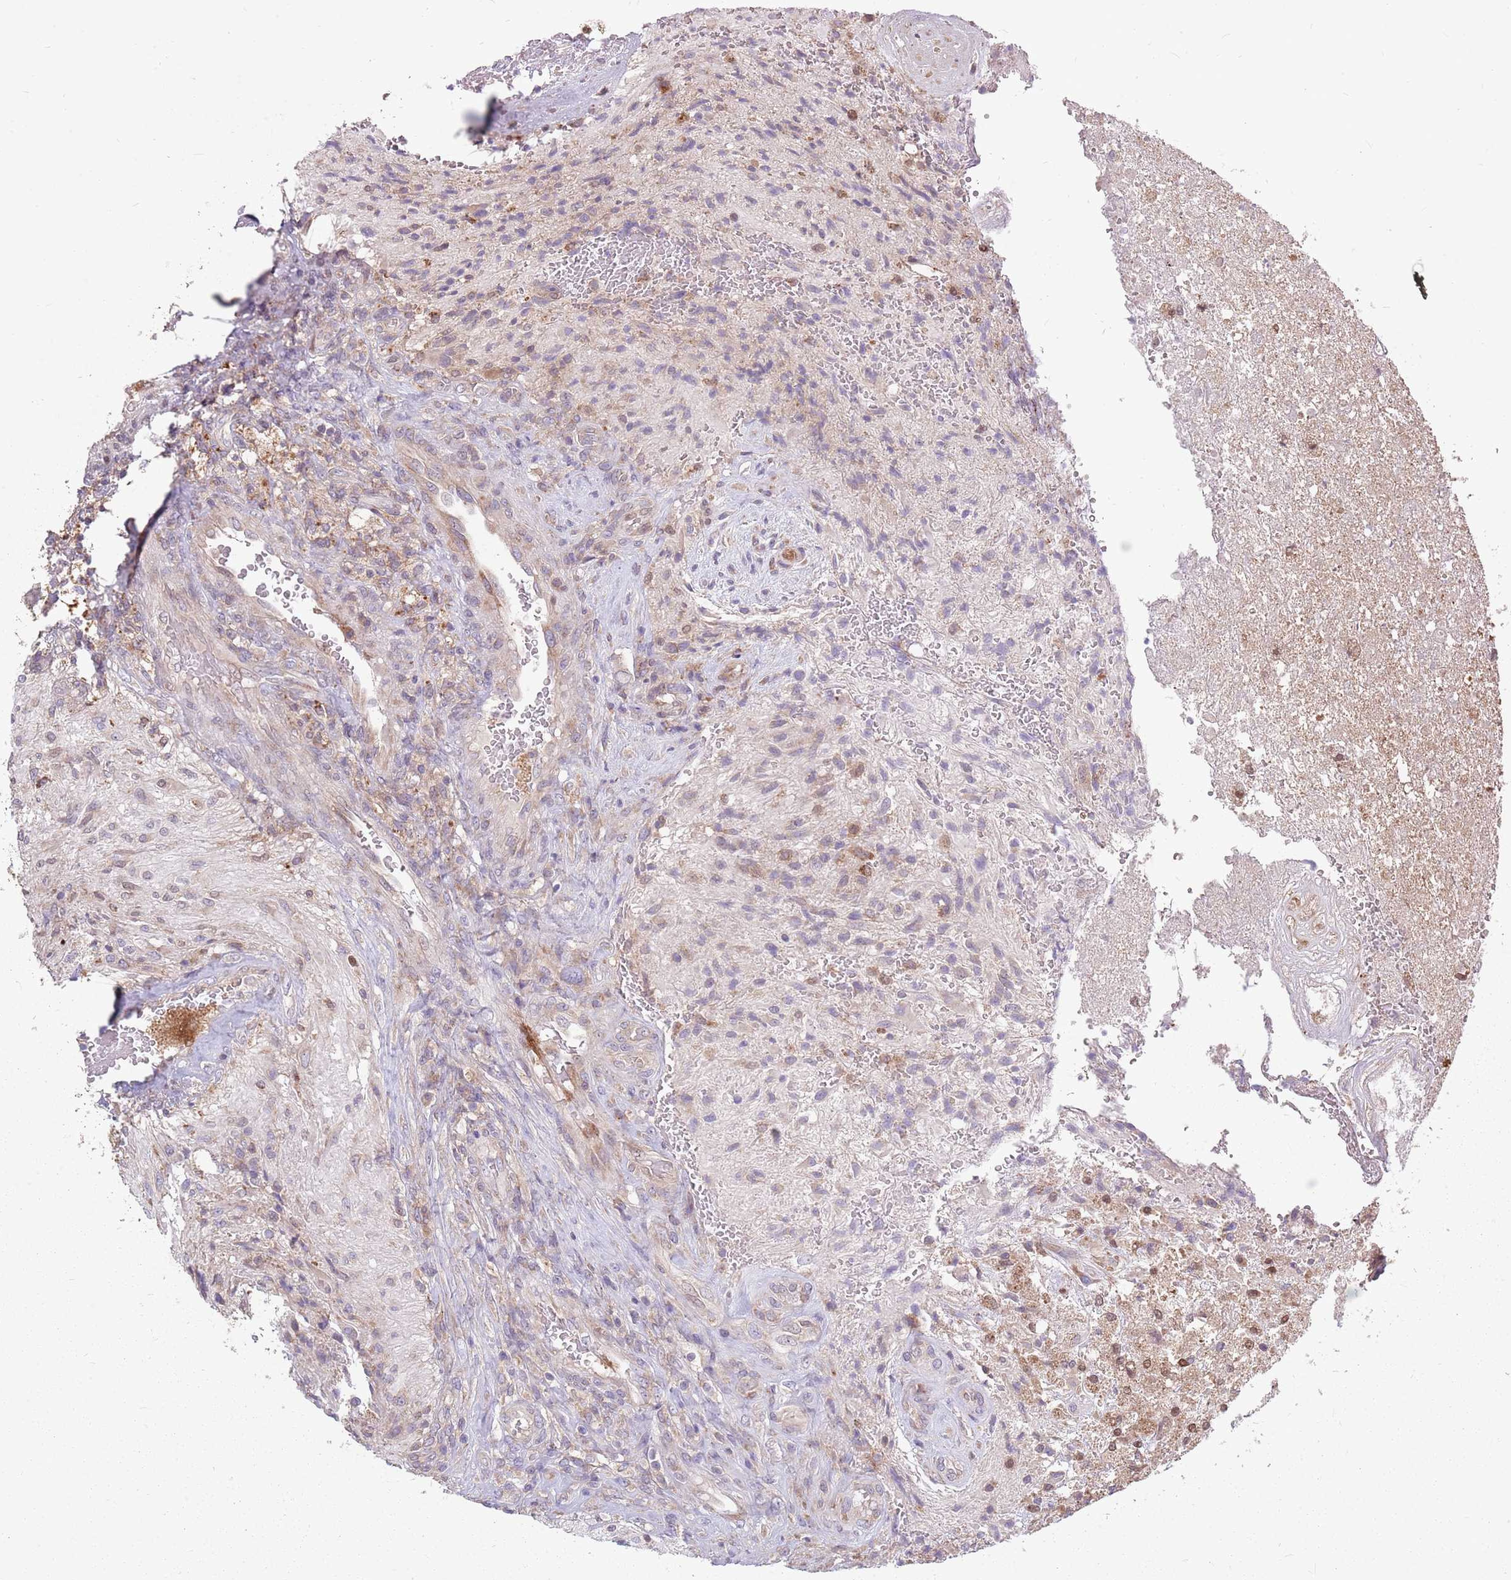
{"staining": {"intensity": "weak", "quantity": "<25%", "location": "cytoplasmic/membranous"}, "tissue": "glioma", "cell_type": "Tumor cells", "image_type": "cancer", "snomed": [{"axis": "morphology", "description": "Glioma, malignant, High grade"}, {"axis": "topography", "description": "Brain"}], "caption": "Glioma was stained to show a protein in brown. There is no significant positivity in tumor cells. (Stains: DAB (3,3'-diaminobenzidine) immunohistochemistry with hematoxylin counter stain, Microscopy: brightfield microscopy at high magnification).", "gene": "PPP1R27", "patient": {"sex": "male", "age": 56}}